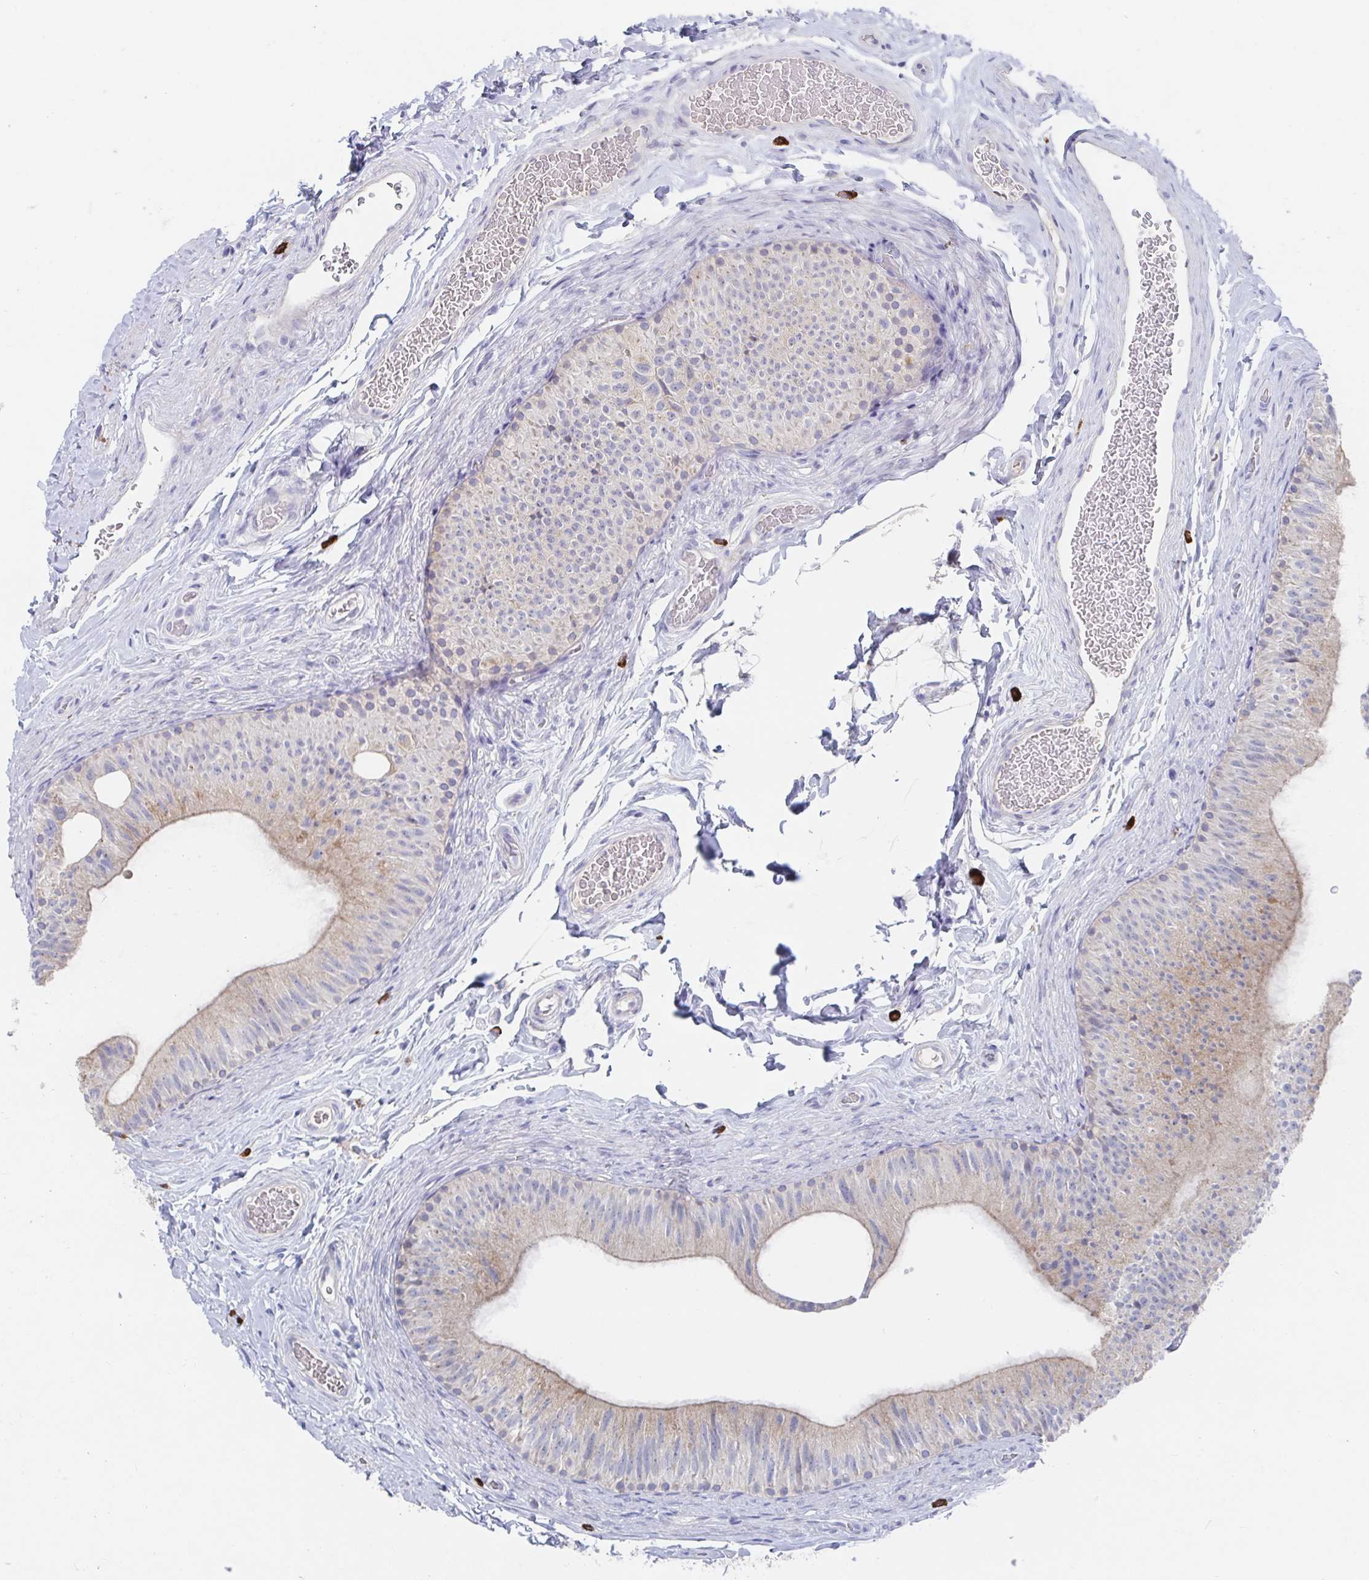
{"staining": {"intensity": "weak", "quantity": "25%-75%", "location": "cytoplasmic/membranous"}, "tissue": "epididymis", "cell_type": "Glandular cells", "image_type": "normal", "snomed": [{"axis": "morphology", "description": "Normal tissue, NOS"}, {"axis": "topography", "description": "Epididymis, spermatic cord, NOS"}, {"axis": "topography", "description": "Epididymis"}], "caption": "DAB (3,3'-diaminobenzidine) immunohistochemical staining of normal epididymis exhibits weak cytoplasmic/membranous protein expression in approximately 25%-75% of glandular cells.", "gene": "KCNK5", "patient": {"sex": "male", "age": 31}}